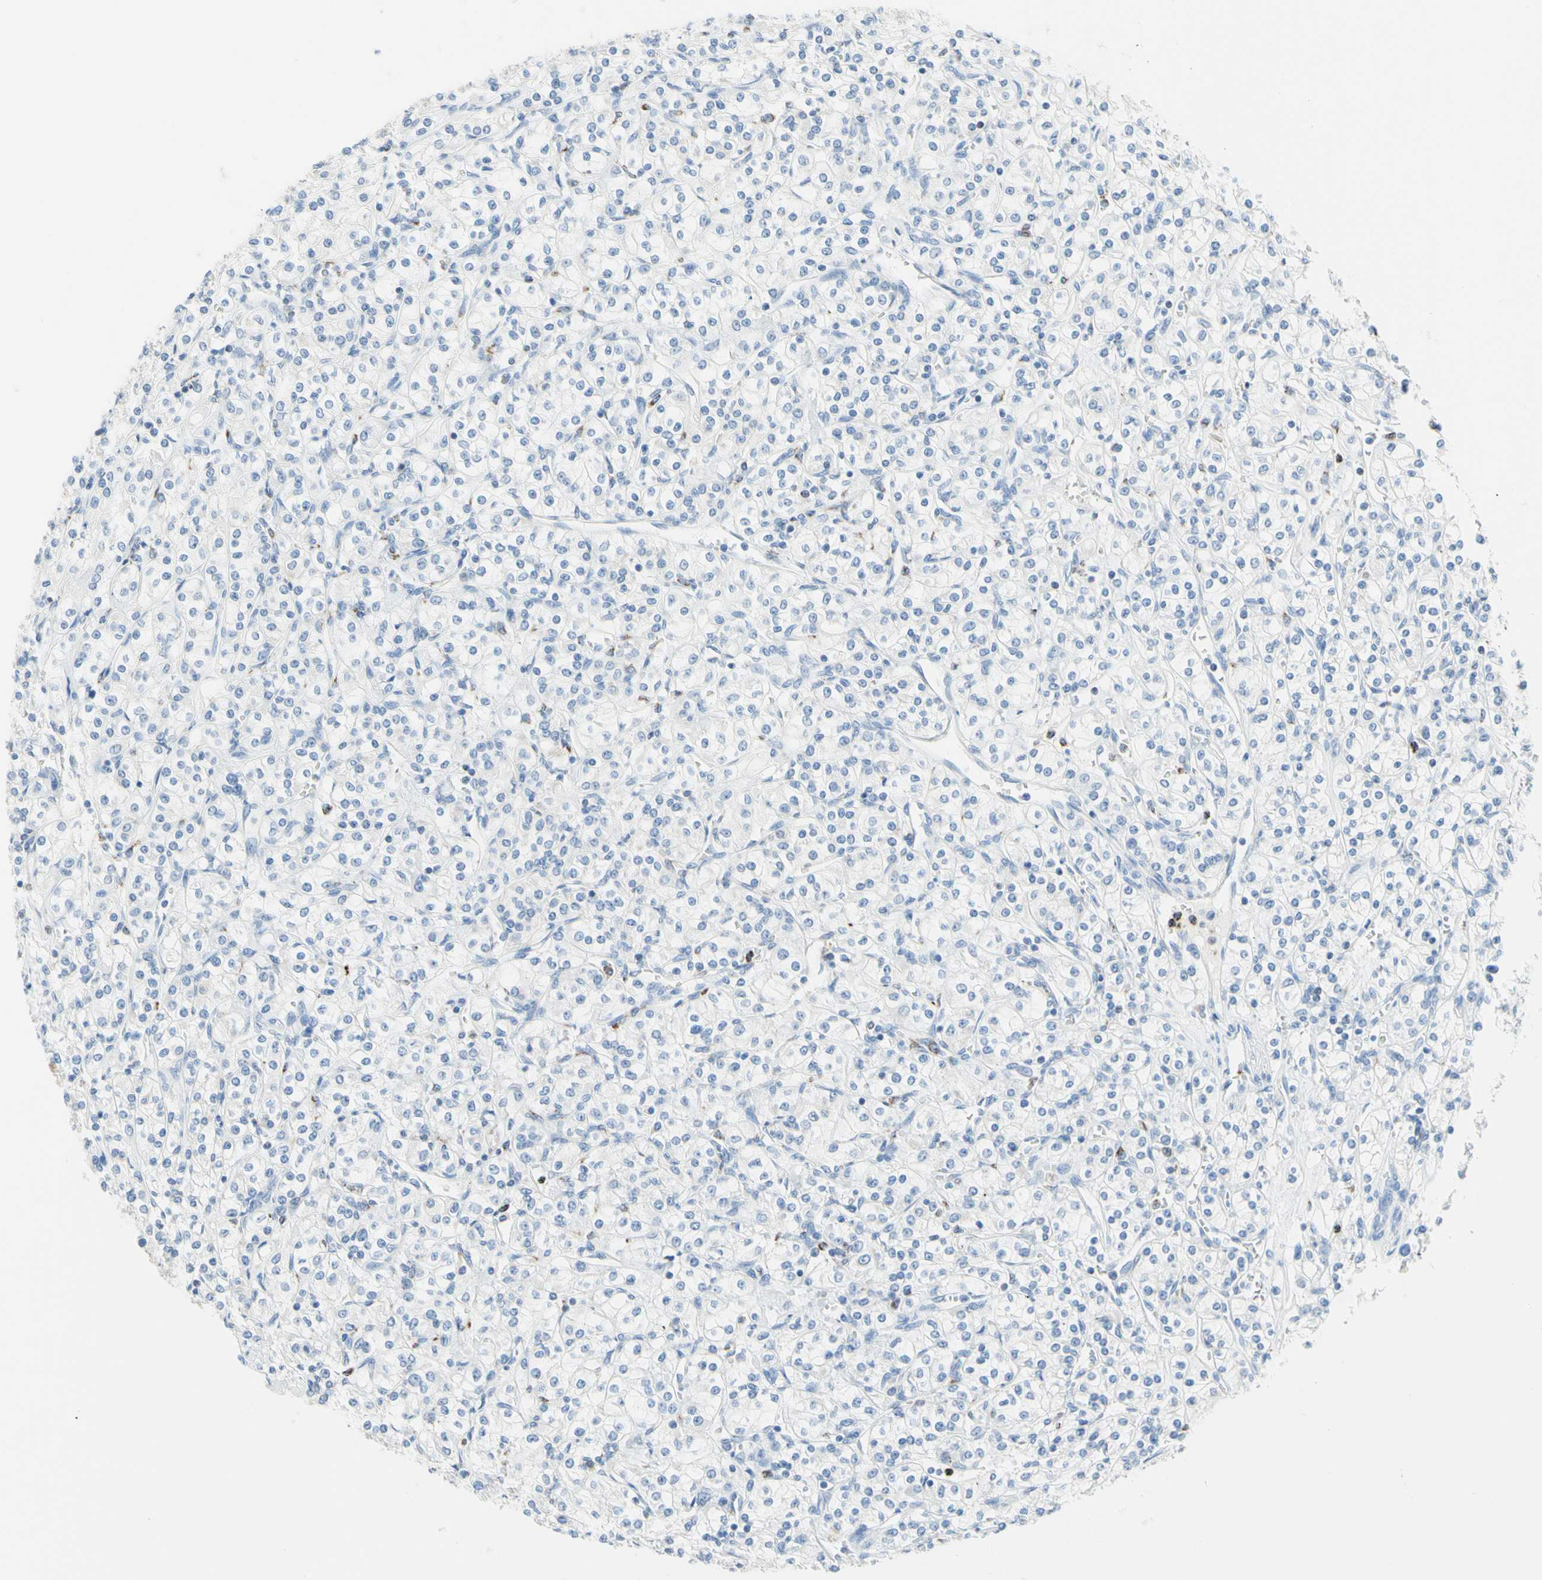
{"staining": {"intensity": "negative", "quantity": "none", "location": "none"}, "tissue": "renal cancer", "cell_type": "Tumor cells", "image_type": "cancer", "snomed": [{"axis": "morphology", "description": "Adenocarcinoma, NOS"}, {"axis": "topography", "description": "Kidney"}], "caption": "DAB (3,3'-diaminobenzidine) immunohistochemical staining of human adenocarcinoma (renal) exhibits no significant expression in tumor cells.", "gene": "CYSLTR1", "patient": {"sex": "male", "age": 77}}